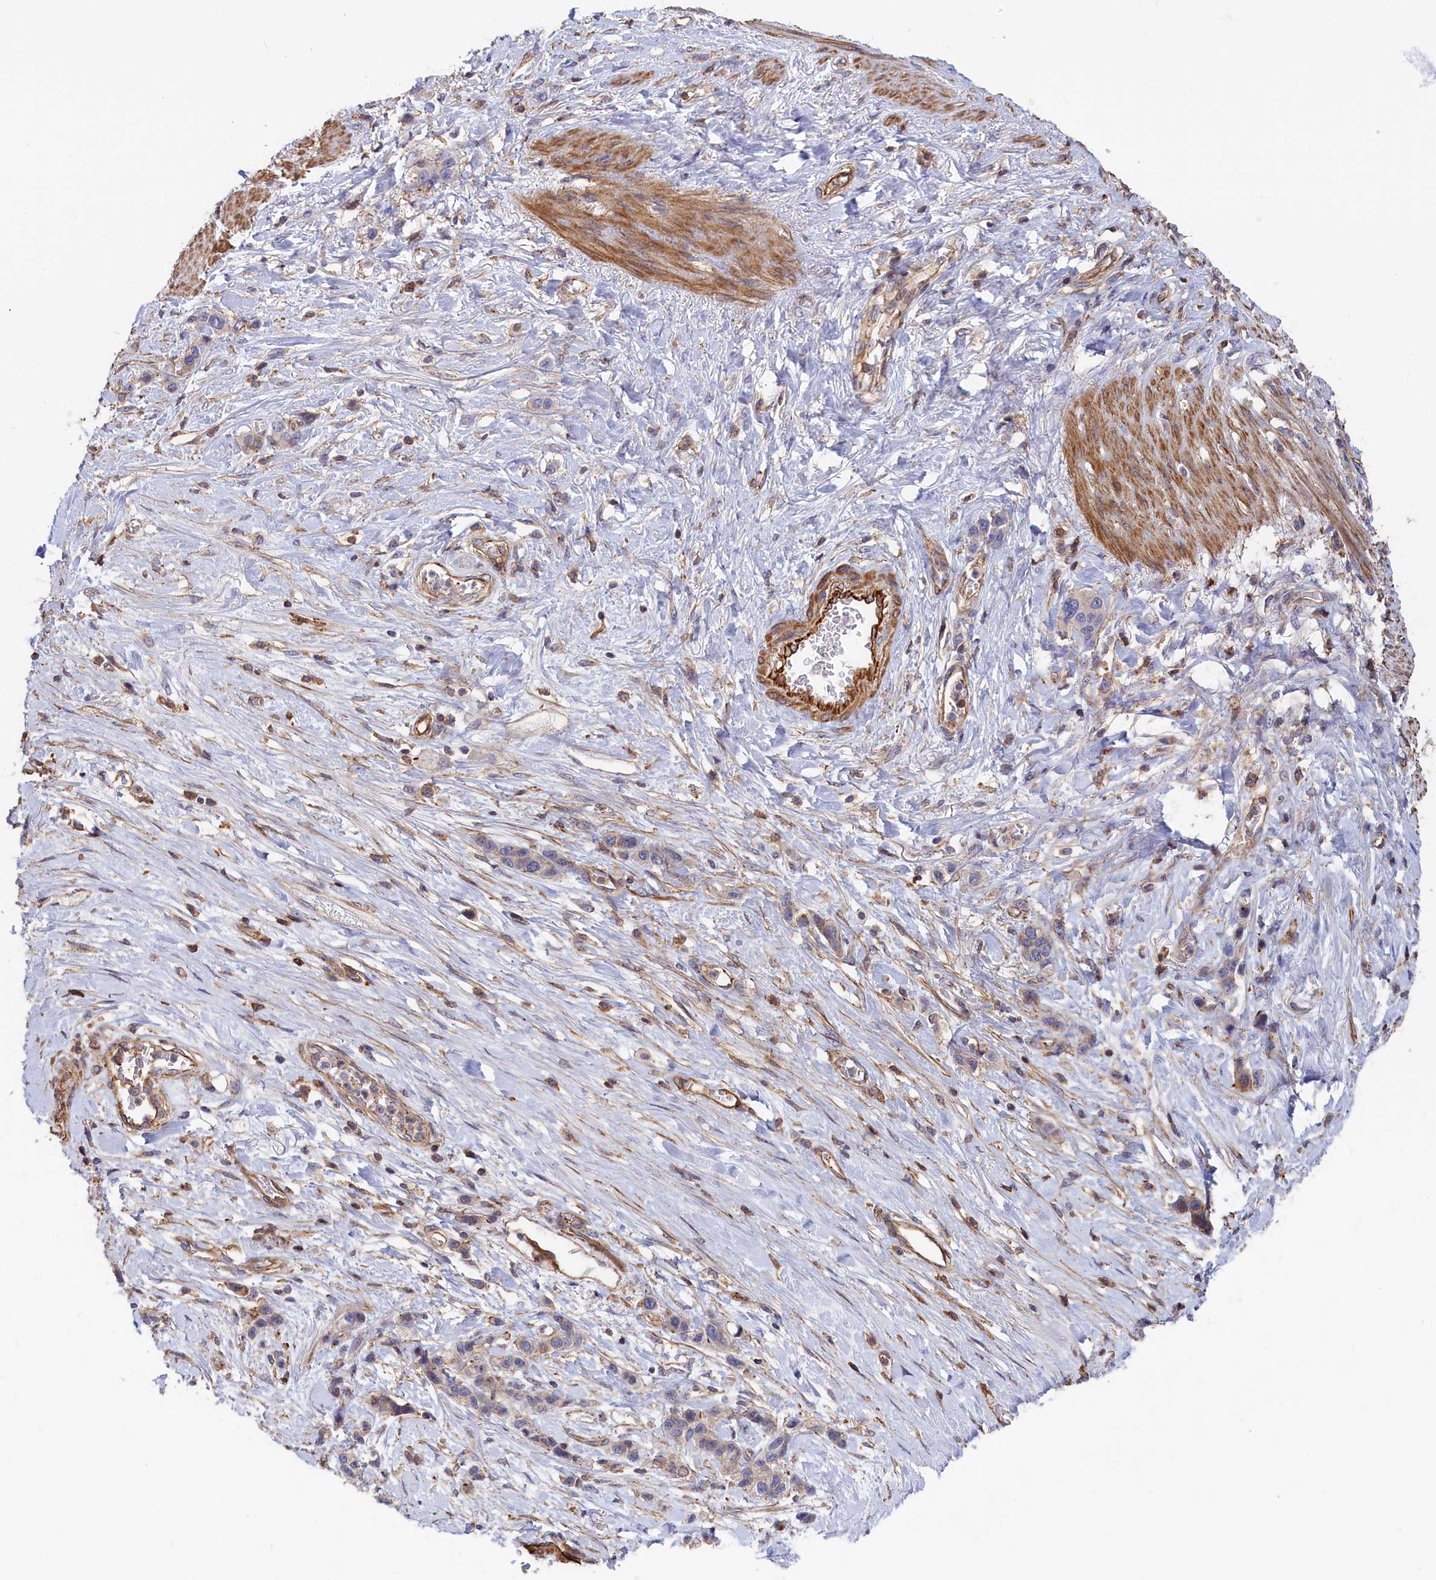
{"staining": {"intensity": "weak", "quantity": "<25%", "location": "cytoplasmic/membranous"}, "tissue": "stomach cancer", "cell_type": "Tumor cells", "image_type": "cancer", "snomed": [{"axis": "morphology", "description": "Adenocarcinoma, NOS"}, {"axis": "morphology", "description": "Adenocarcinoma, High grade"}, {"axis": "topography", "description": "Stomach, upper"}, {"axis": "topography", "description": "Stomach, lower"}], "caption": "IHC of stomach adenocarcinoma shows no expression in tumor cells.", "gene": "ANKRD27", "patient": {"sex": "female", "age": 65}}